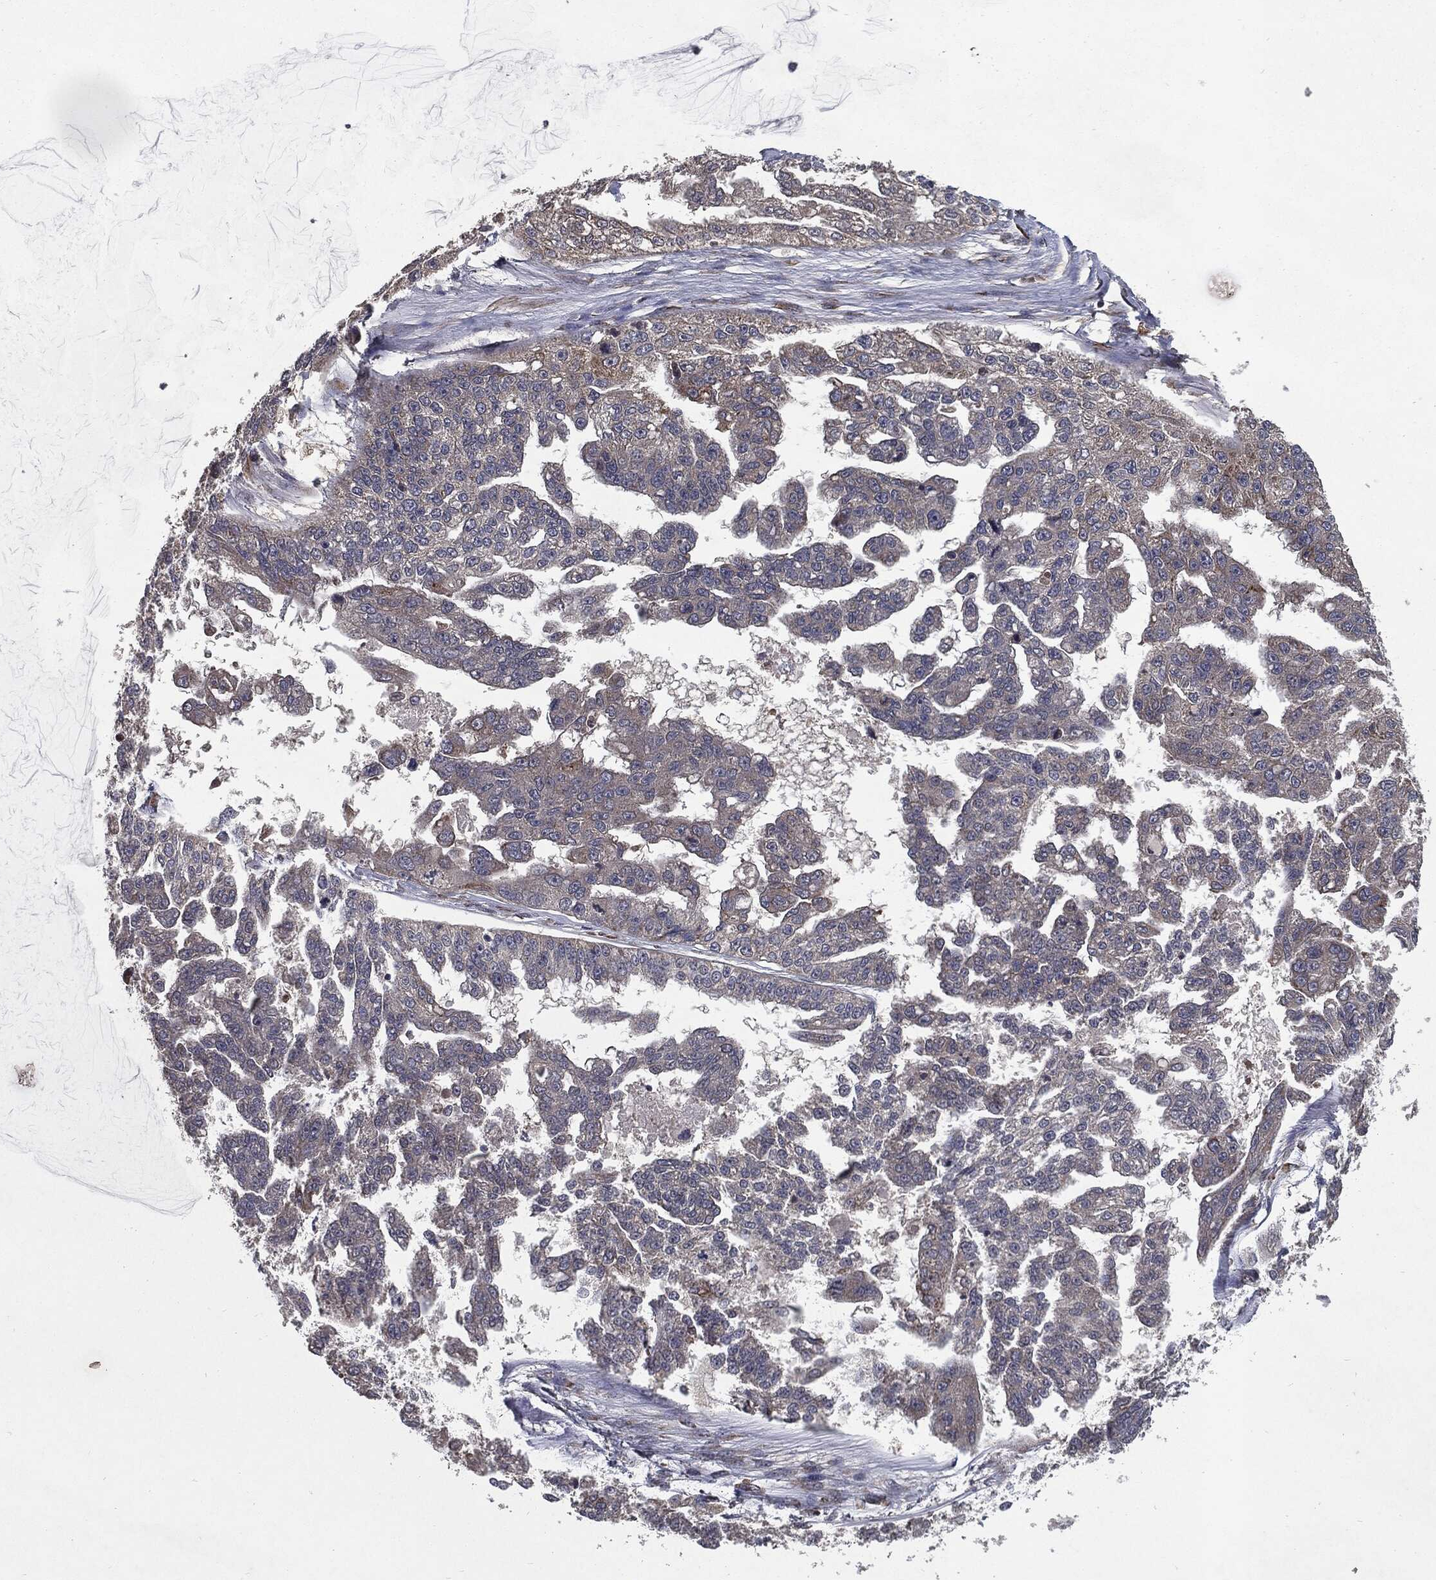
{"staining": {"intensity": "moderate", "quantity": "25%-75%", "location": "cytoplasmic/membranous"}, "tissue": "ovarian cancer", "cell_type": "Tumor cells", "image_type": "cancer", "snomed": [{"axis": "morphology", "description": "Cystadenocarcinoma, serous, NOS"}, {"axis": "topography", "description": "Ovary"}], "caption": "Protein expression analysis of human ovarian cancer reveals moderate cytoplasmic/membranous expression in approximately 25%-75% of tumor cells.", "gene": "HDAC5", "patient": {"sex": "female", "age": 58}}